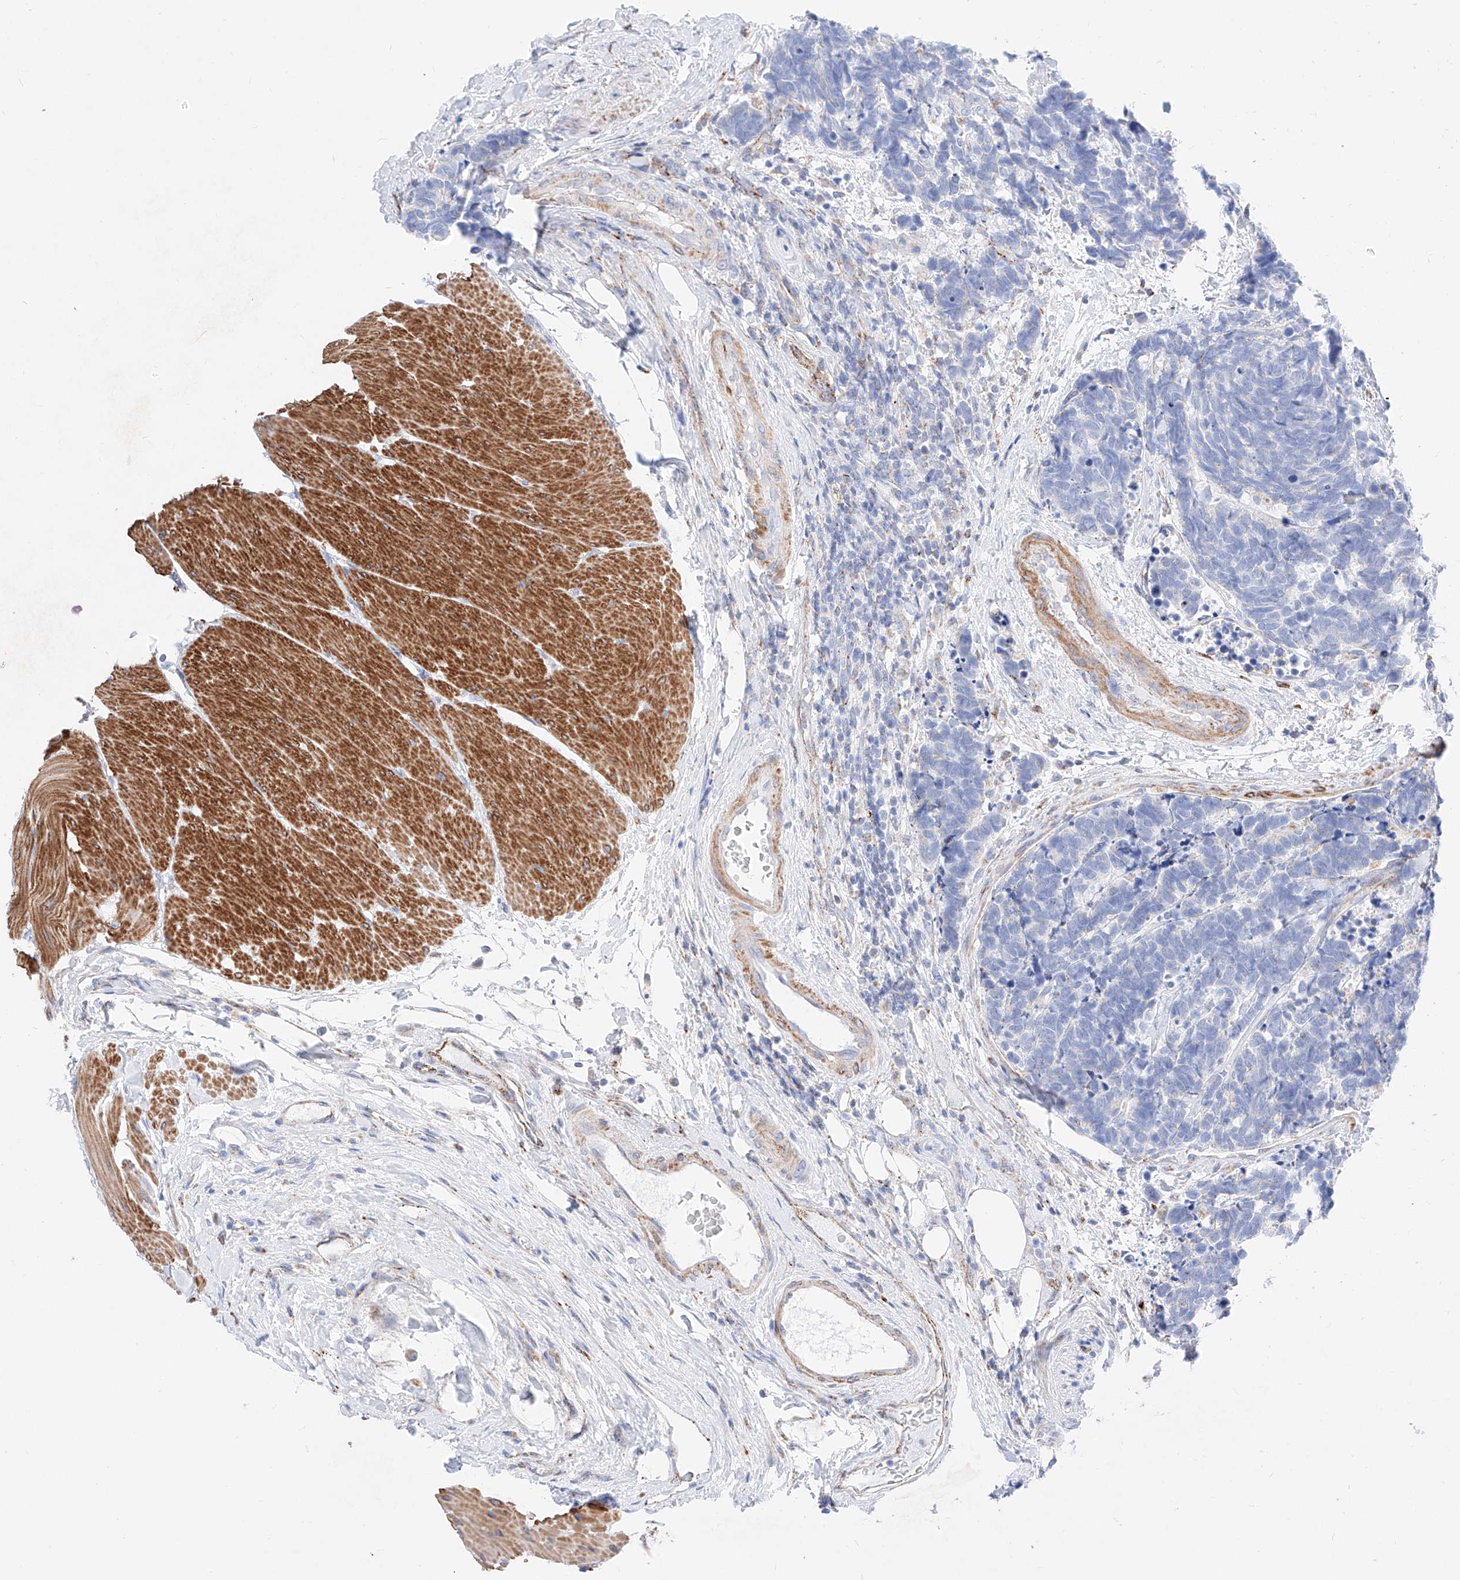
{"staining": {"intensity": "negative", "quantity": "none", "location": "none"}, "tissue": "carcinoid", "cell_type": "Tumor cells", "image_type": "cancer", "snomed": [{"axis": "morphology", "description": "Carcinoma, NOS"}, {"axis": "morphology", "description": "Carcinoid, malignant, NOS"}, {"axis": "topography", "description": "Urinary bladder"}], "caption": "The immunohistochemistry histopathology image has no significant positivity in tumor cells of carcinoma tissue.", "gene": "C6orf62", "patient": {"sex": "male", "age": 57}}